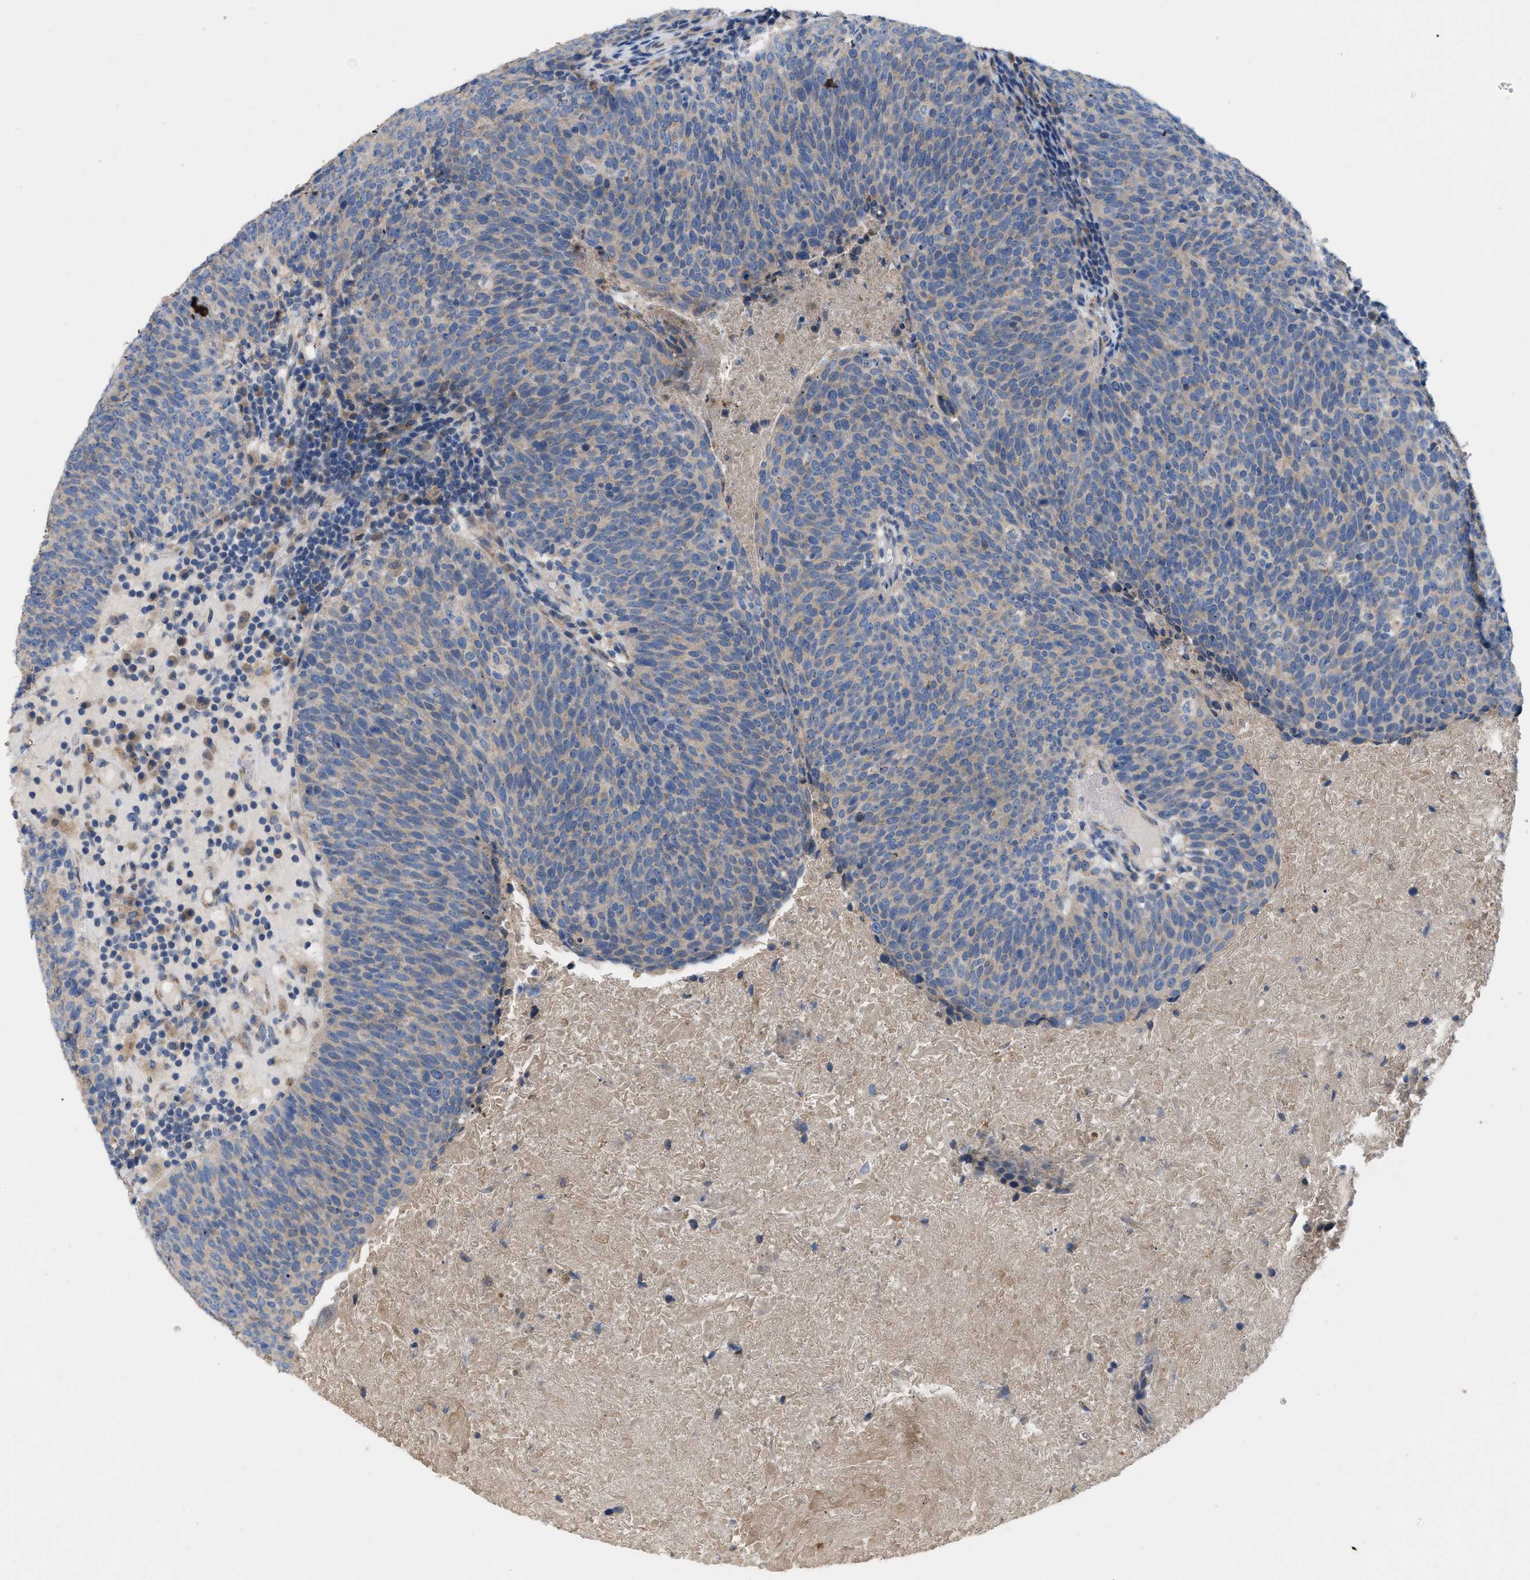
{"staining": {"intensity": "negative", "quantity": "none", "location": "none"}, "tissue": "head and neck cancer", "cell_type": "Tumor cells", "image_type": "cancer", "snomed": [{"axis": "morphology", "description": "Squamous cell carcinoma, NOS"}, {"axis": "morphology", "description": "Squamous cell carcinoma, metastatic, NOS"}, {"axis": "topography", "description": "Lymph node"}, {"axis": "topography", "description": "Head-Neck"}], "caption": "An image of human head and neck cancer is negative for staining in tumor cells. (Stains: DAB IHC with hematoxylin counter stain, Microscopy: brightfield microscopy at high magnification).", "gene": "PLPPR5", "patient": {"sex": "male", "age": 62}}